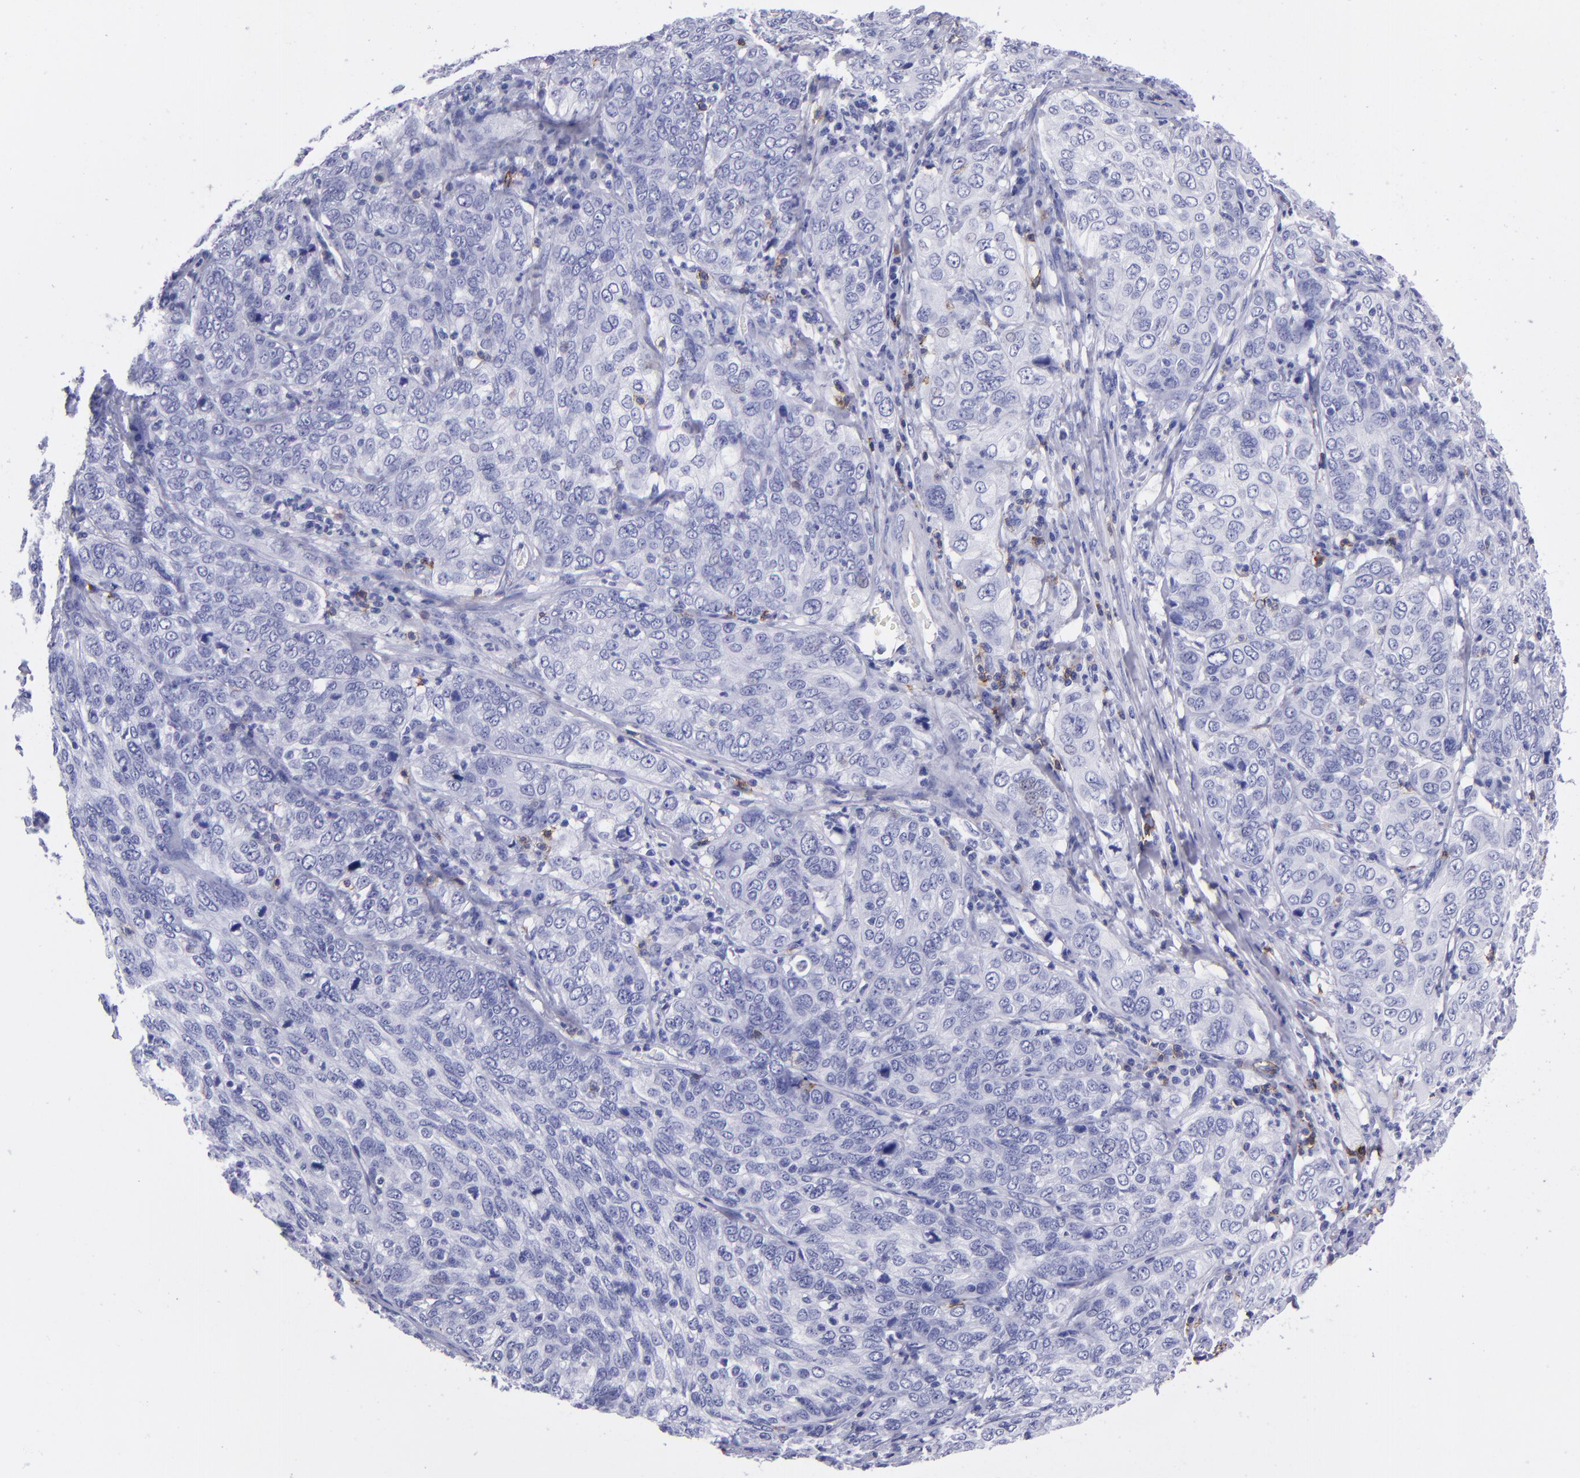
{"staining": {"intensity": "negative", "quantity": "none", "location": "none"}, "tissue": "cervical cancer", "cell_type": "Tumor cells", "image_type": "cancer", "snomed": [{"axis": "morphology", "description": "Squamous cell carcinoma, NOS"}, {"axis": "topography", "description": "Cervix"}], "caption": "Immunohistochemistry (IHC) of squamous cell carcinoma (cervical) displays no expression in tumor cells.", "gene": "CD6", "patient": {"sex": "female", "age": 38}}